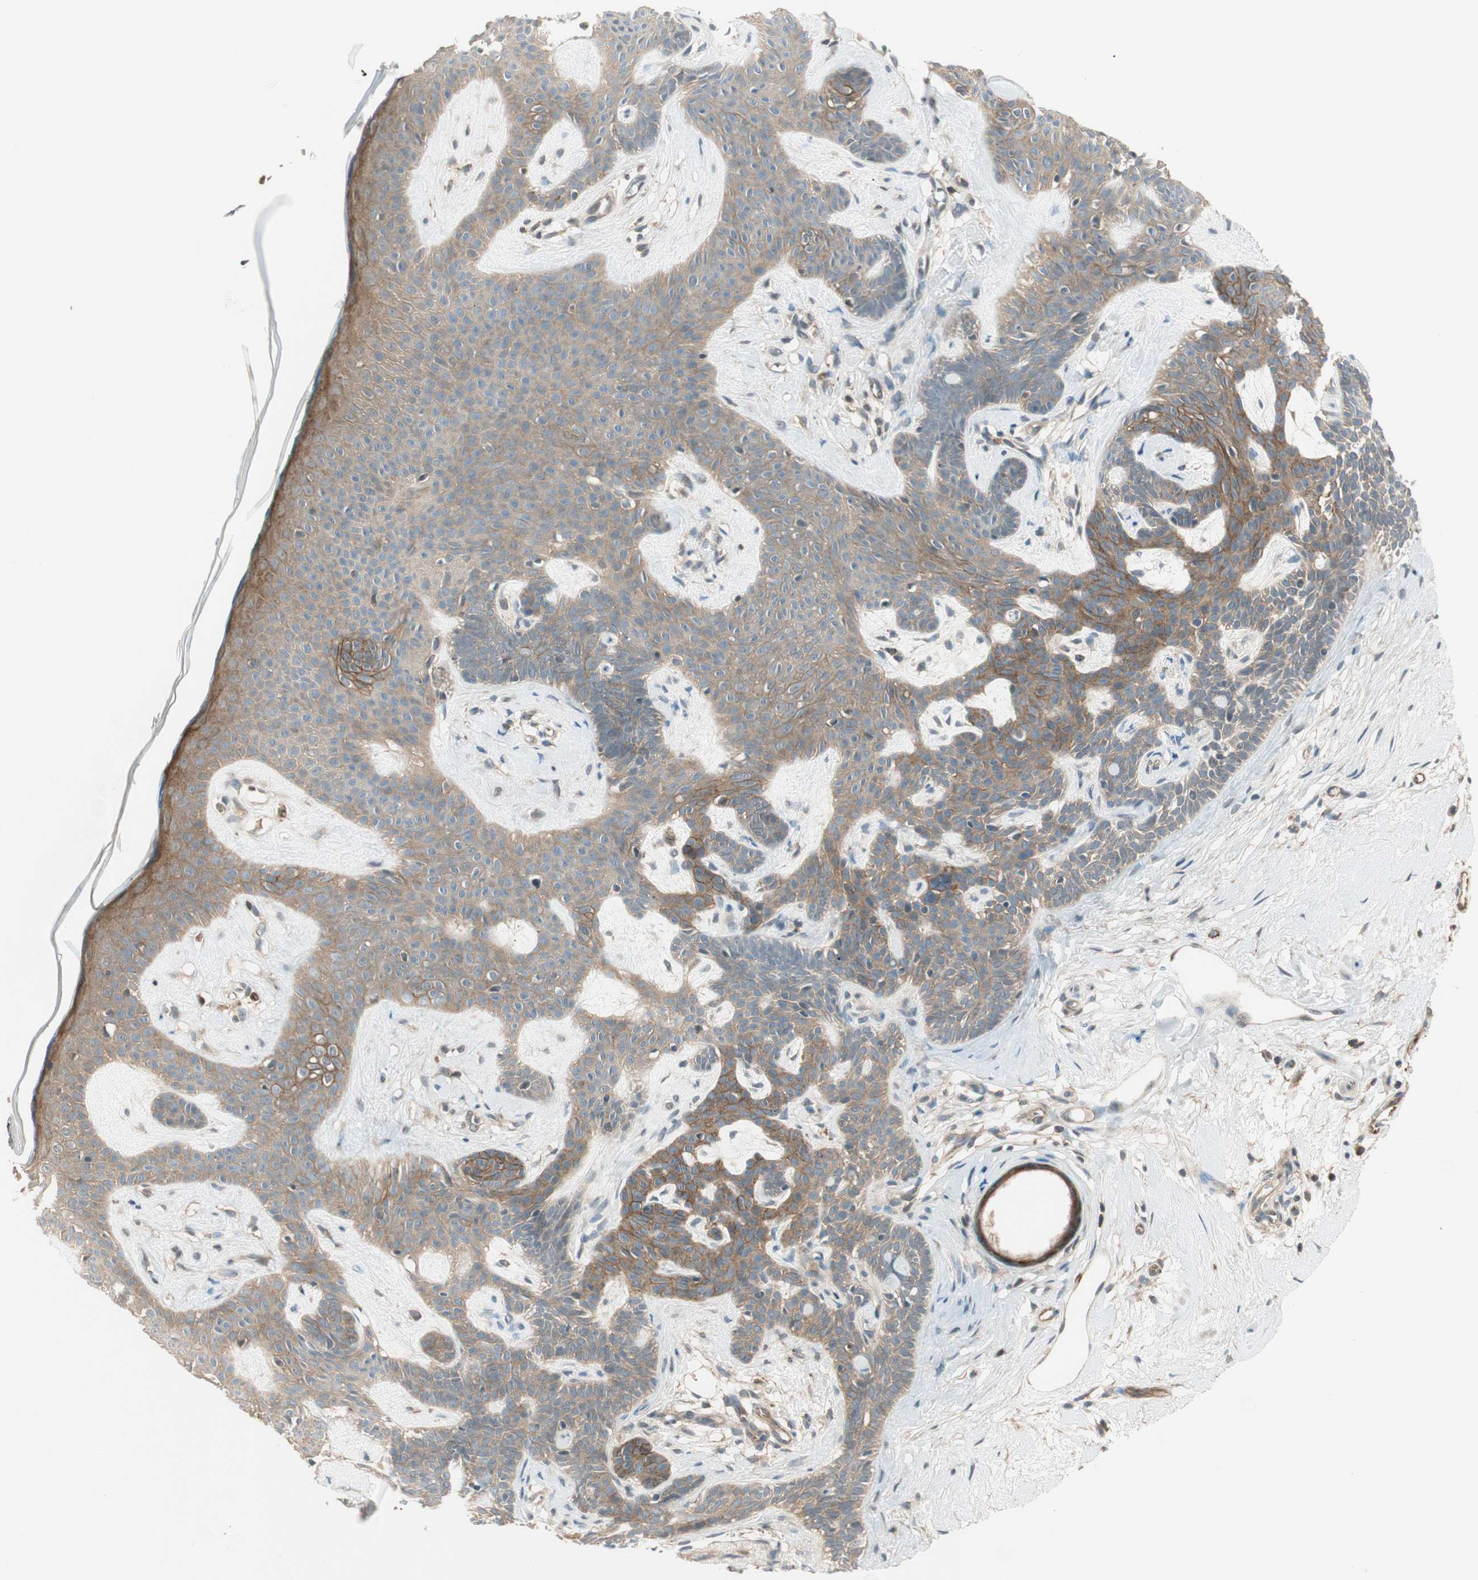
{"staining": {"intensity": "moderate", "quantity": ">75%", "location": "cytoplasmic/membranous"}, "tissue": "skin cancer", "cell_type": "Tumor cells", "image_type": "cancer", "snomed": [{"axis": "morphology", "description": "Developmental malformation"}, {"axis": "morphology", "description": "Basal cell carcinoma"}, {"axis": "topography", "description": "Skin"}], "caption": "Protein positivity by immunohistochemistry shows moderate cytoplasmic/membranous expression in approximately >75% of tumor cells in skin basal cell carcinoma.", "gene": "PSMD8", "patient": {"sex": "female", "age": 62}}